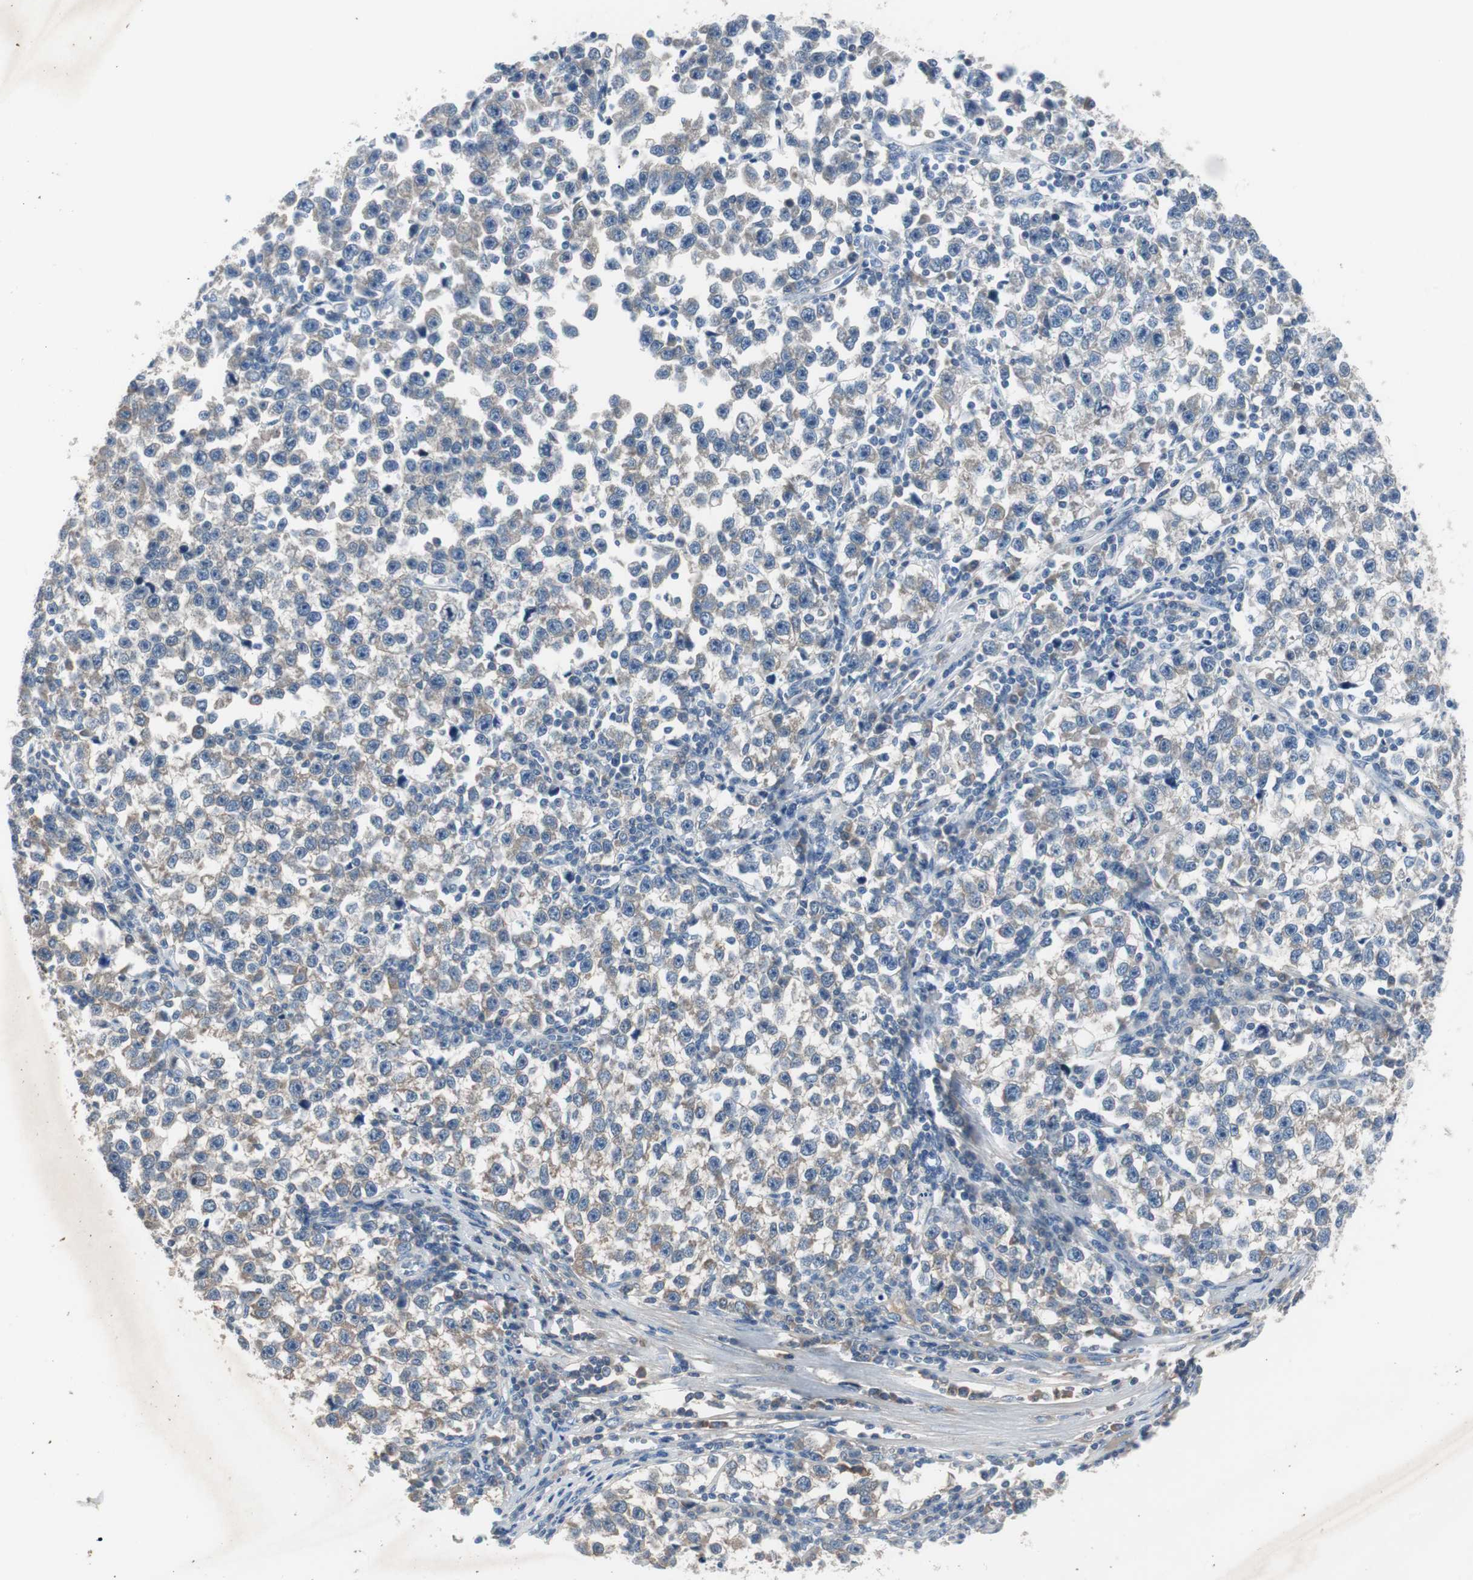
{"staining": {"intensity": "weak", "quantity": "25%-75%", "location": "cytoplasmic/membranous"}, "tissue": "testis cancer", "cell_type": "Tumor cells", "image_type": "cancer", "snomed": [{"axis": "morphology", "description": "Seminoma, NOS"}, {"axis": "topography", "description": "Testis"}], "caption": "A histopathology image of human testis cancer stained for a protein demonstrates weak cytoplasmic/membranous brown staining in tumor cells.", "gene": "SERPINF1", "patient": {"sex": "male", "age": 43}}